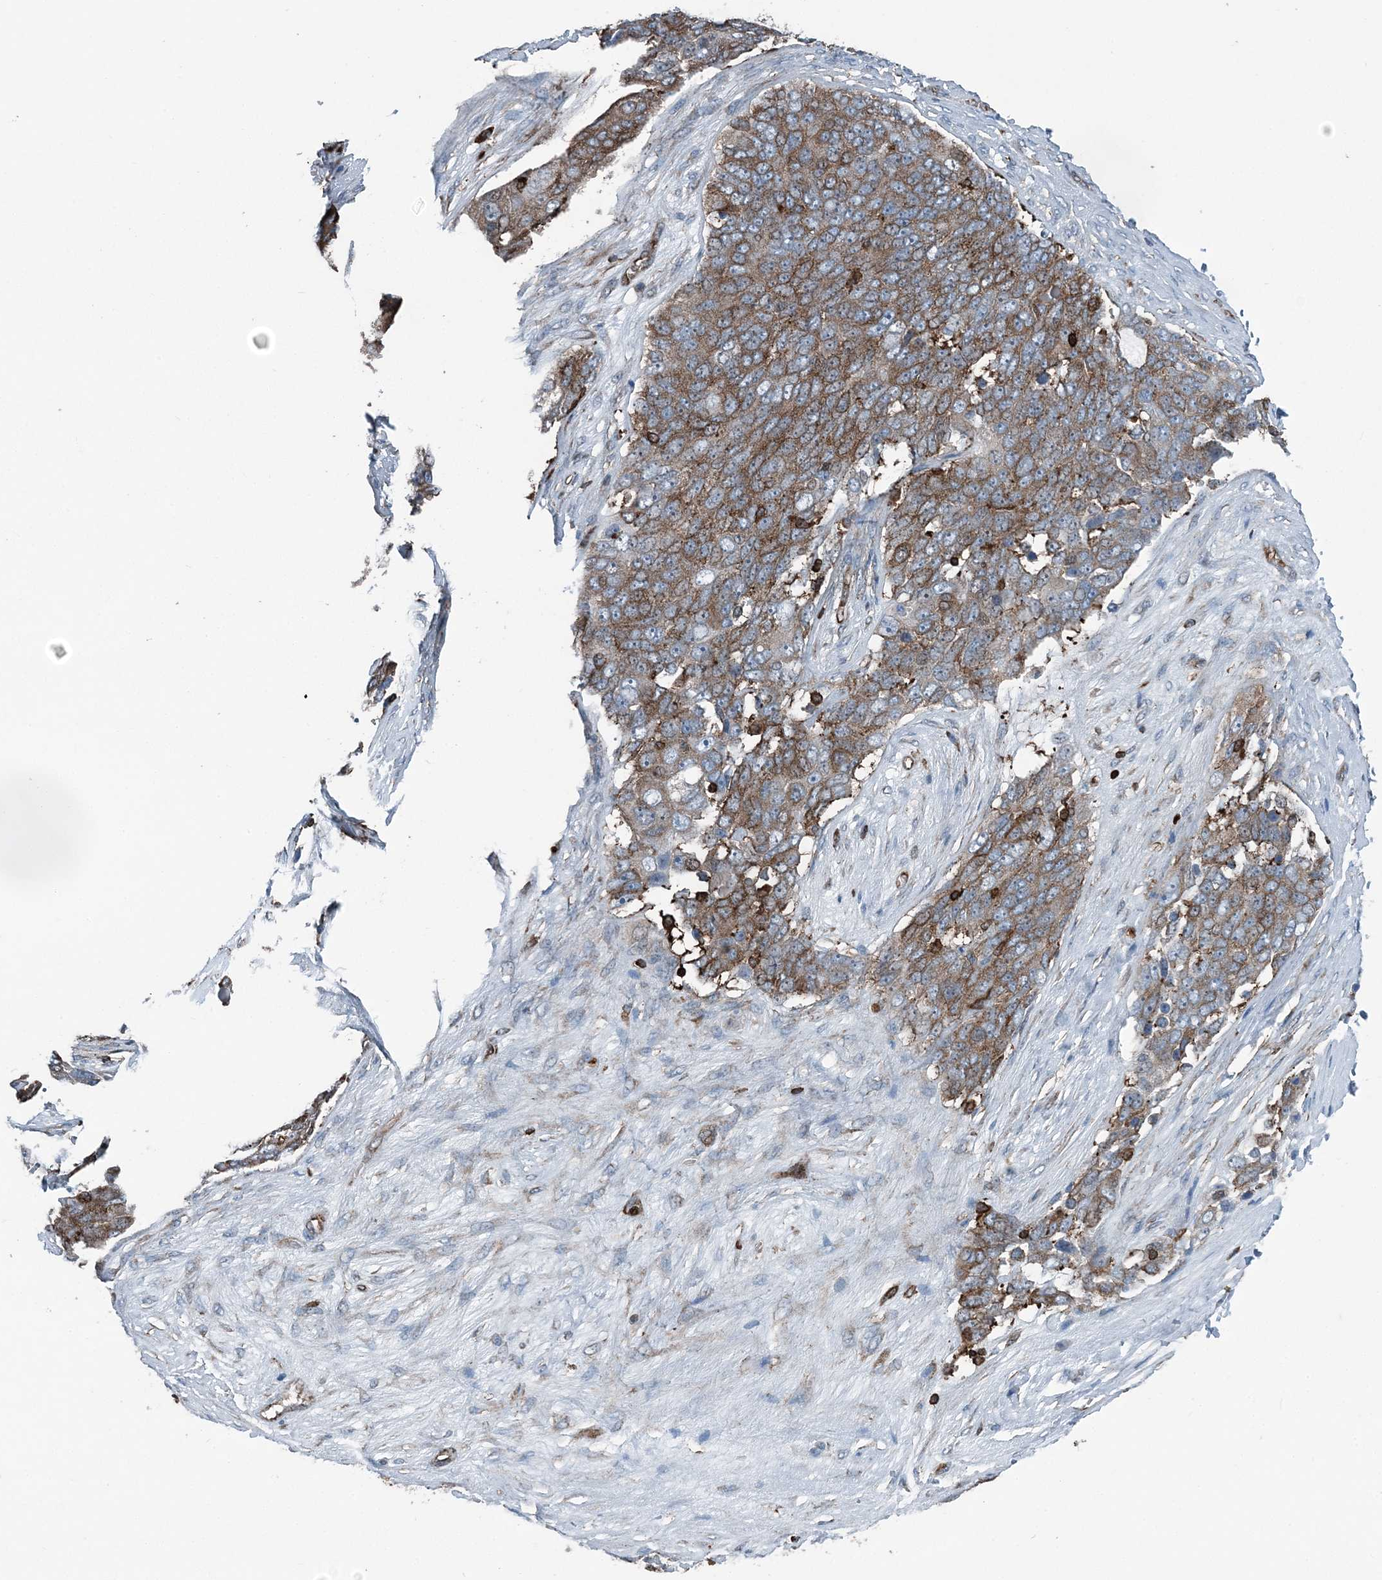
{"staining": {"intensity": "moderate", "quantity": ">75%", "location": "cytoplasmic/membranous"}, "tissue": "ovarian cancer", "cell_type": "Tumor cells", "image_type": "cancer", "snomed": [{"axis": "morphology", "description": "Carcinoma, endometroid"}, {"axis": "topography", "description": "Ovary"}], "caption": "Approximately >75% of tumor cells in human ovarian endometroid carcinoma display moderate cytoplasmic/membranous protein expression as visualized by brown immunohistochemical staining.", "gene": "CFL1", "patient": {"sex": "female", "age": 51}}